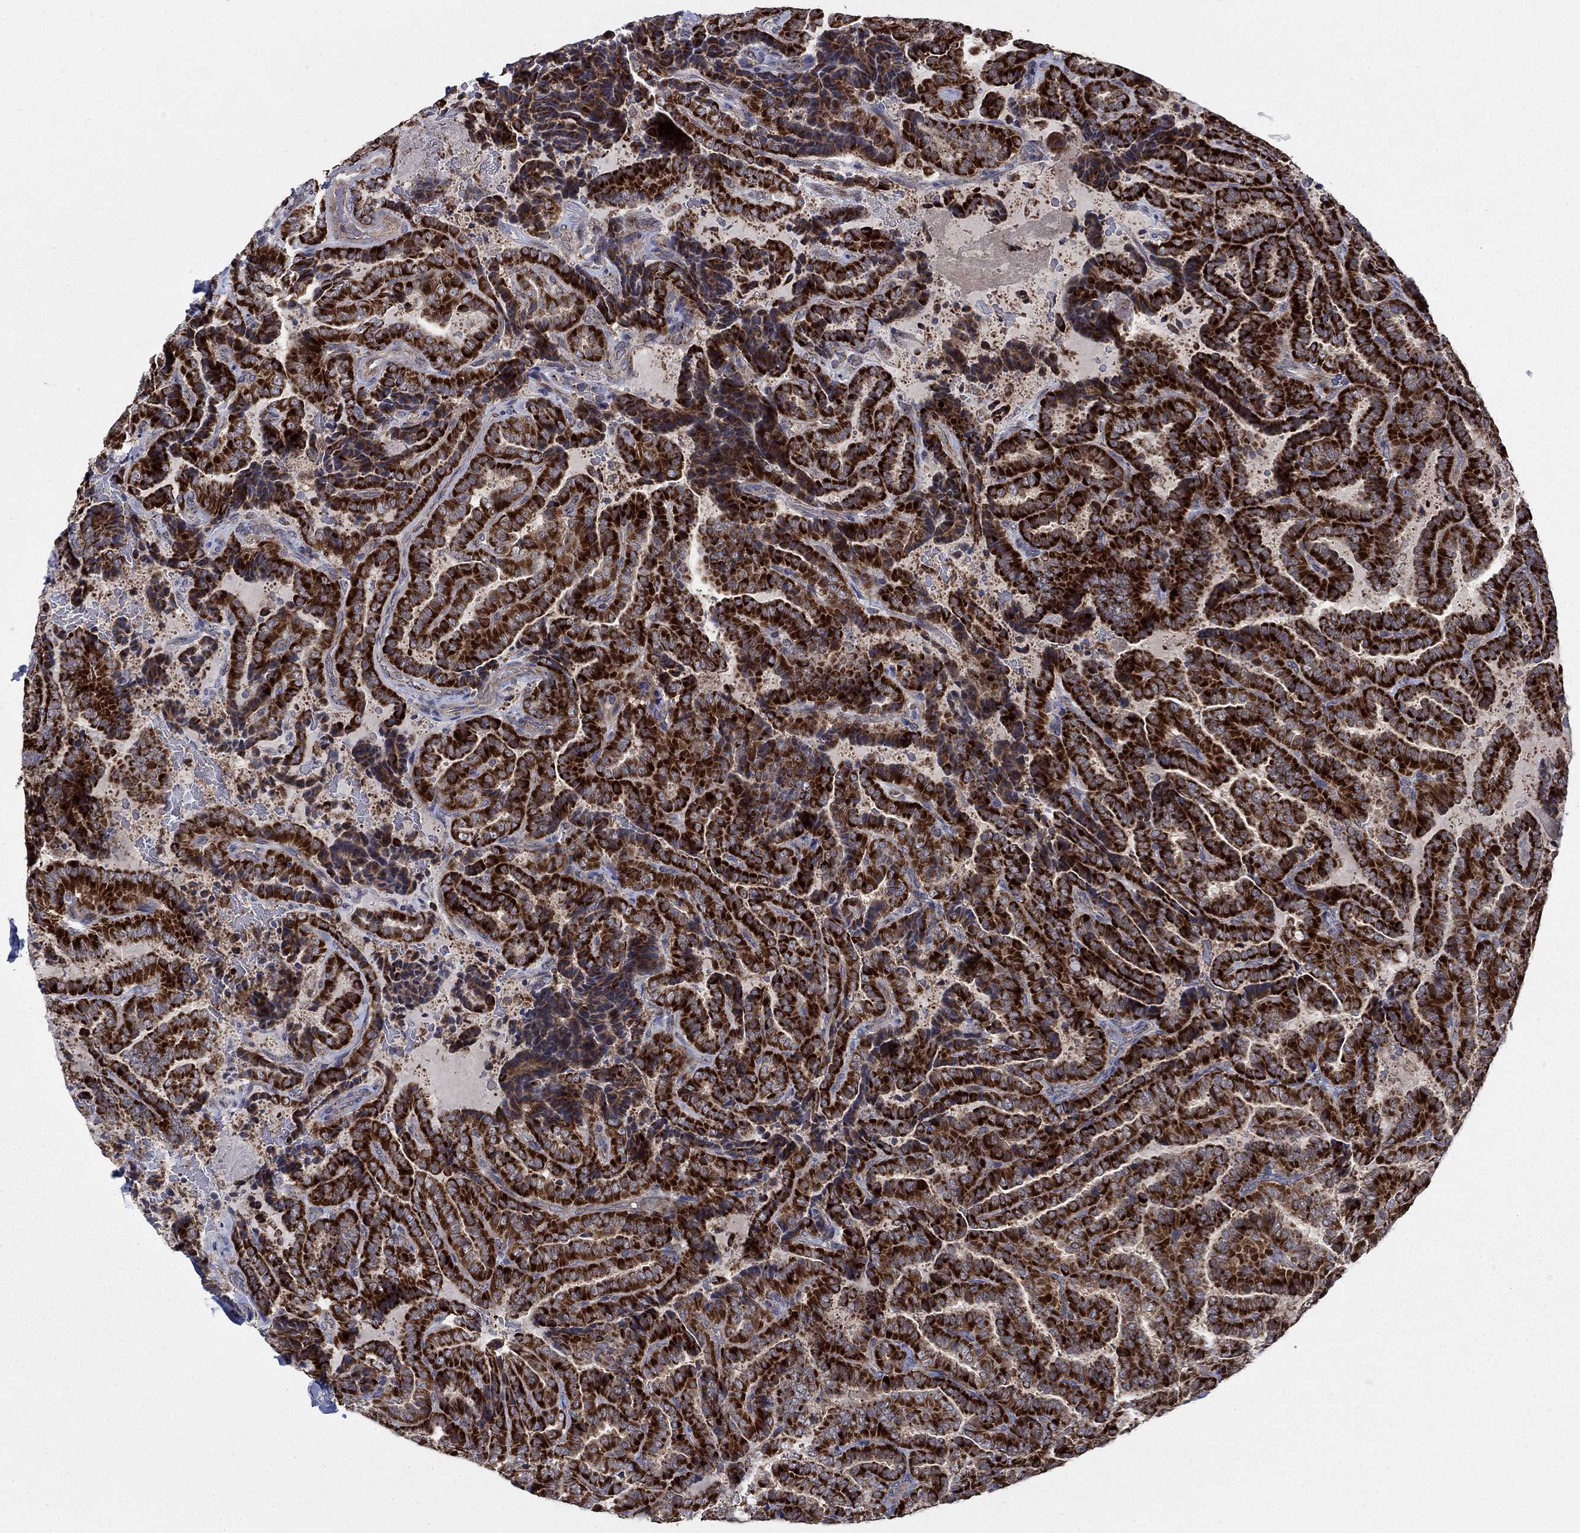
{"staining": {"intensity": "strong", "quantity": ">75%", "location": "cytoplasmic/membranous"}, "tissue": "thyroid cancer", "cell_type": "Tumor cells", "image_type": "cancer", "snomed": [{"axis": "morphology", "description": "Papillary adenocarcinoma, NOS"}, {"axis": "topography", "description": "Thyroid gland"}], "caption": "The image demonstrates a brown stain indicating the presence of a protein in the cytoplasmic/membranous of tumor cells in papillary adenocarcinoma (thyroid). Immunohistochemistry (ihc) stains the protein in brown and the nuclei are stained blue.", "gene": "NME7", "patient": {"sex": "female", "age": 39}}